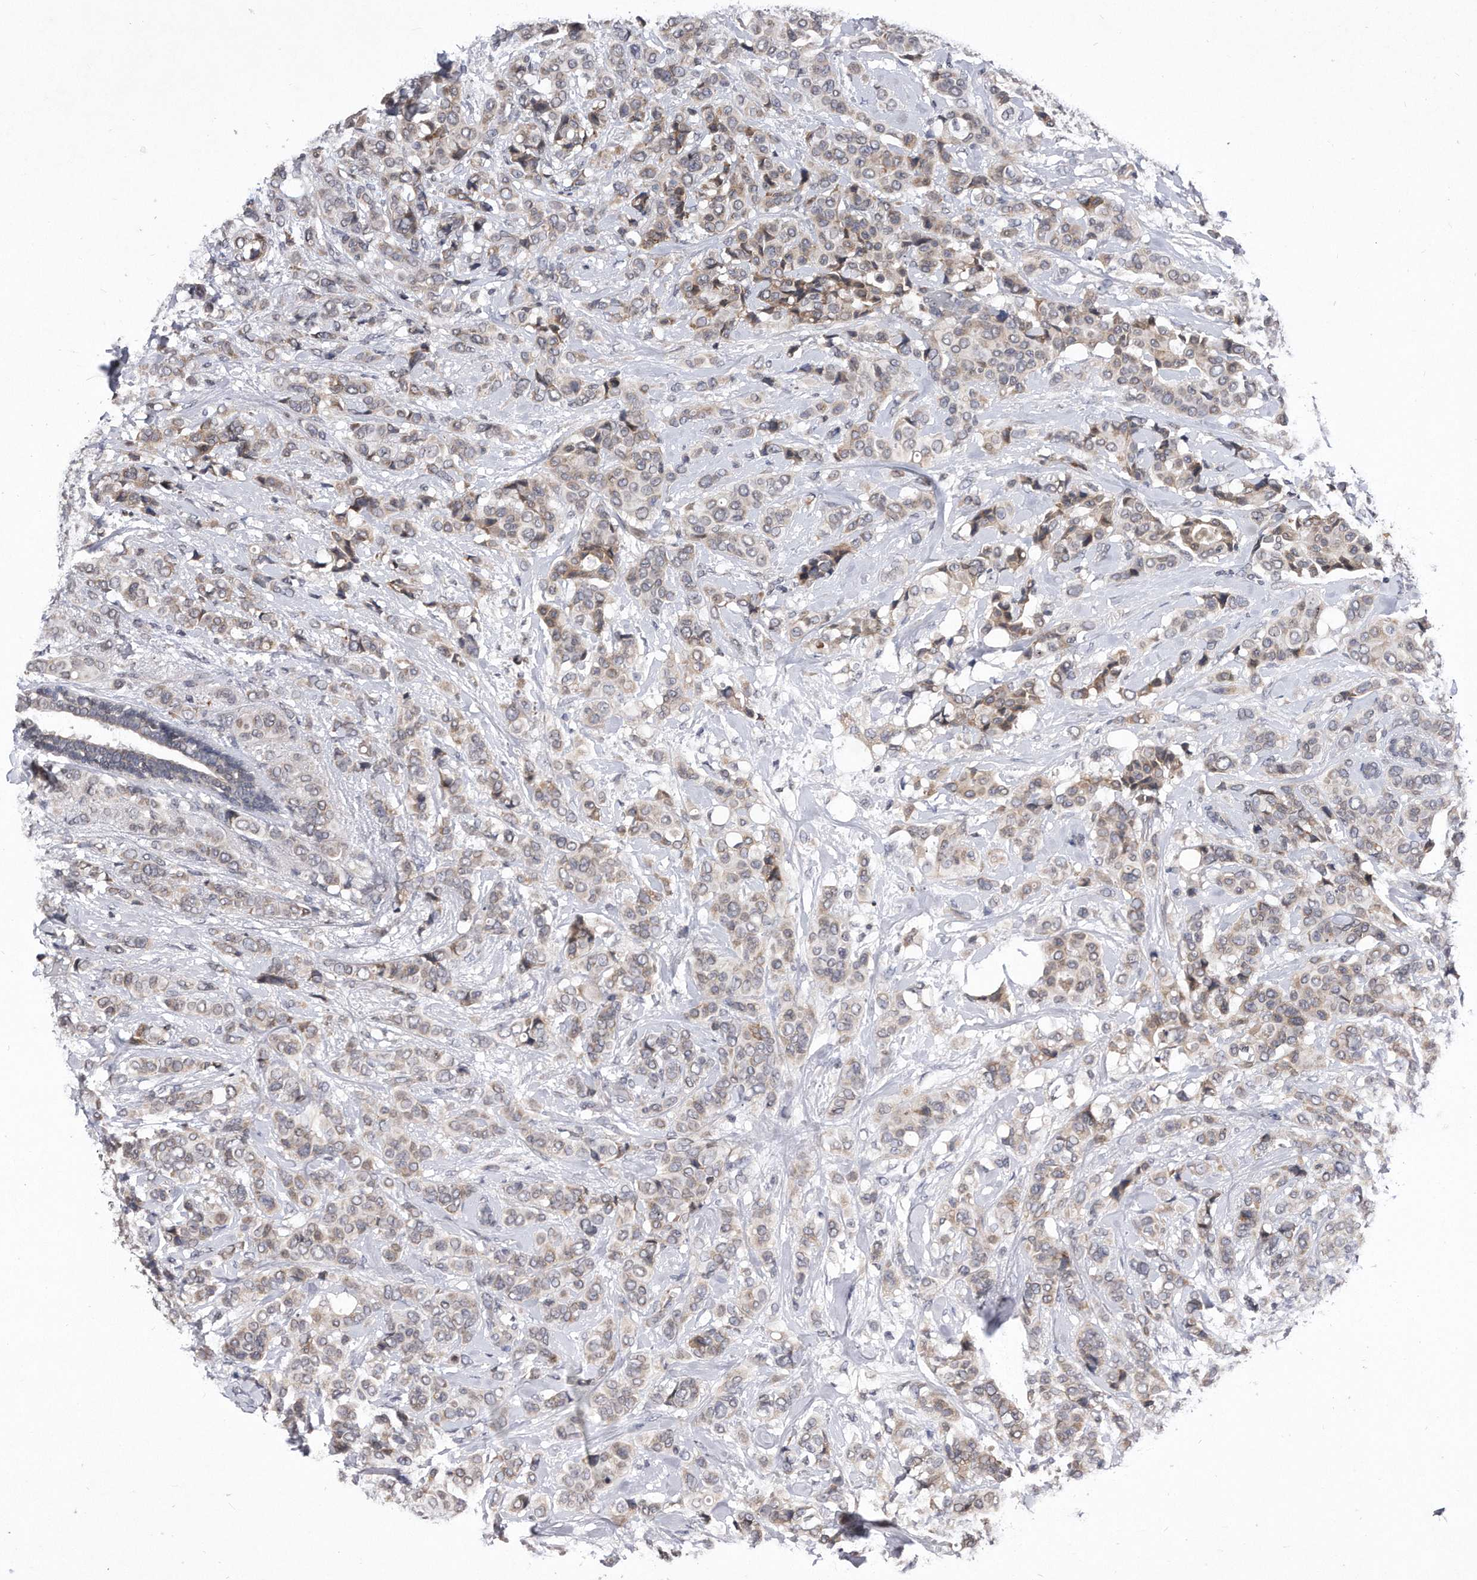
{"staining": {"intensity": "weak", "quantity": "25%-75%", "location": "cytoplasmic/membranous"}, "tissue": "breast cancer", "cell_type": "Tumor cells", "image_type": "cancer", "snomed": [{"axis": "morphology", "description": "Lobular carcinoma"}, {"axis": "topography", "description": "Breast"}], "caption": "Tumor cells exhibit weak cytoplasmic/membranous expression in about 25%-75% of cells in breast lobular carcinoma.", "gene": "DAB1", "patient": {"sex": "female", "age": 51}}